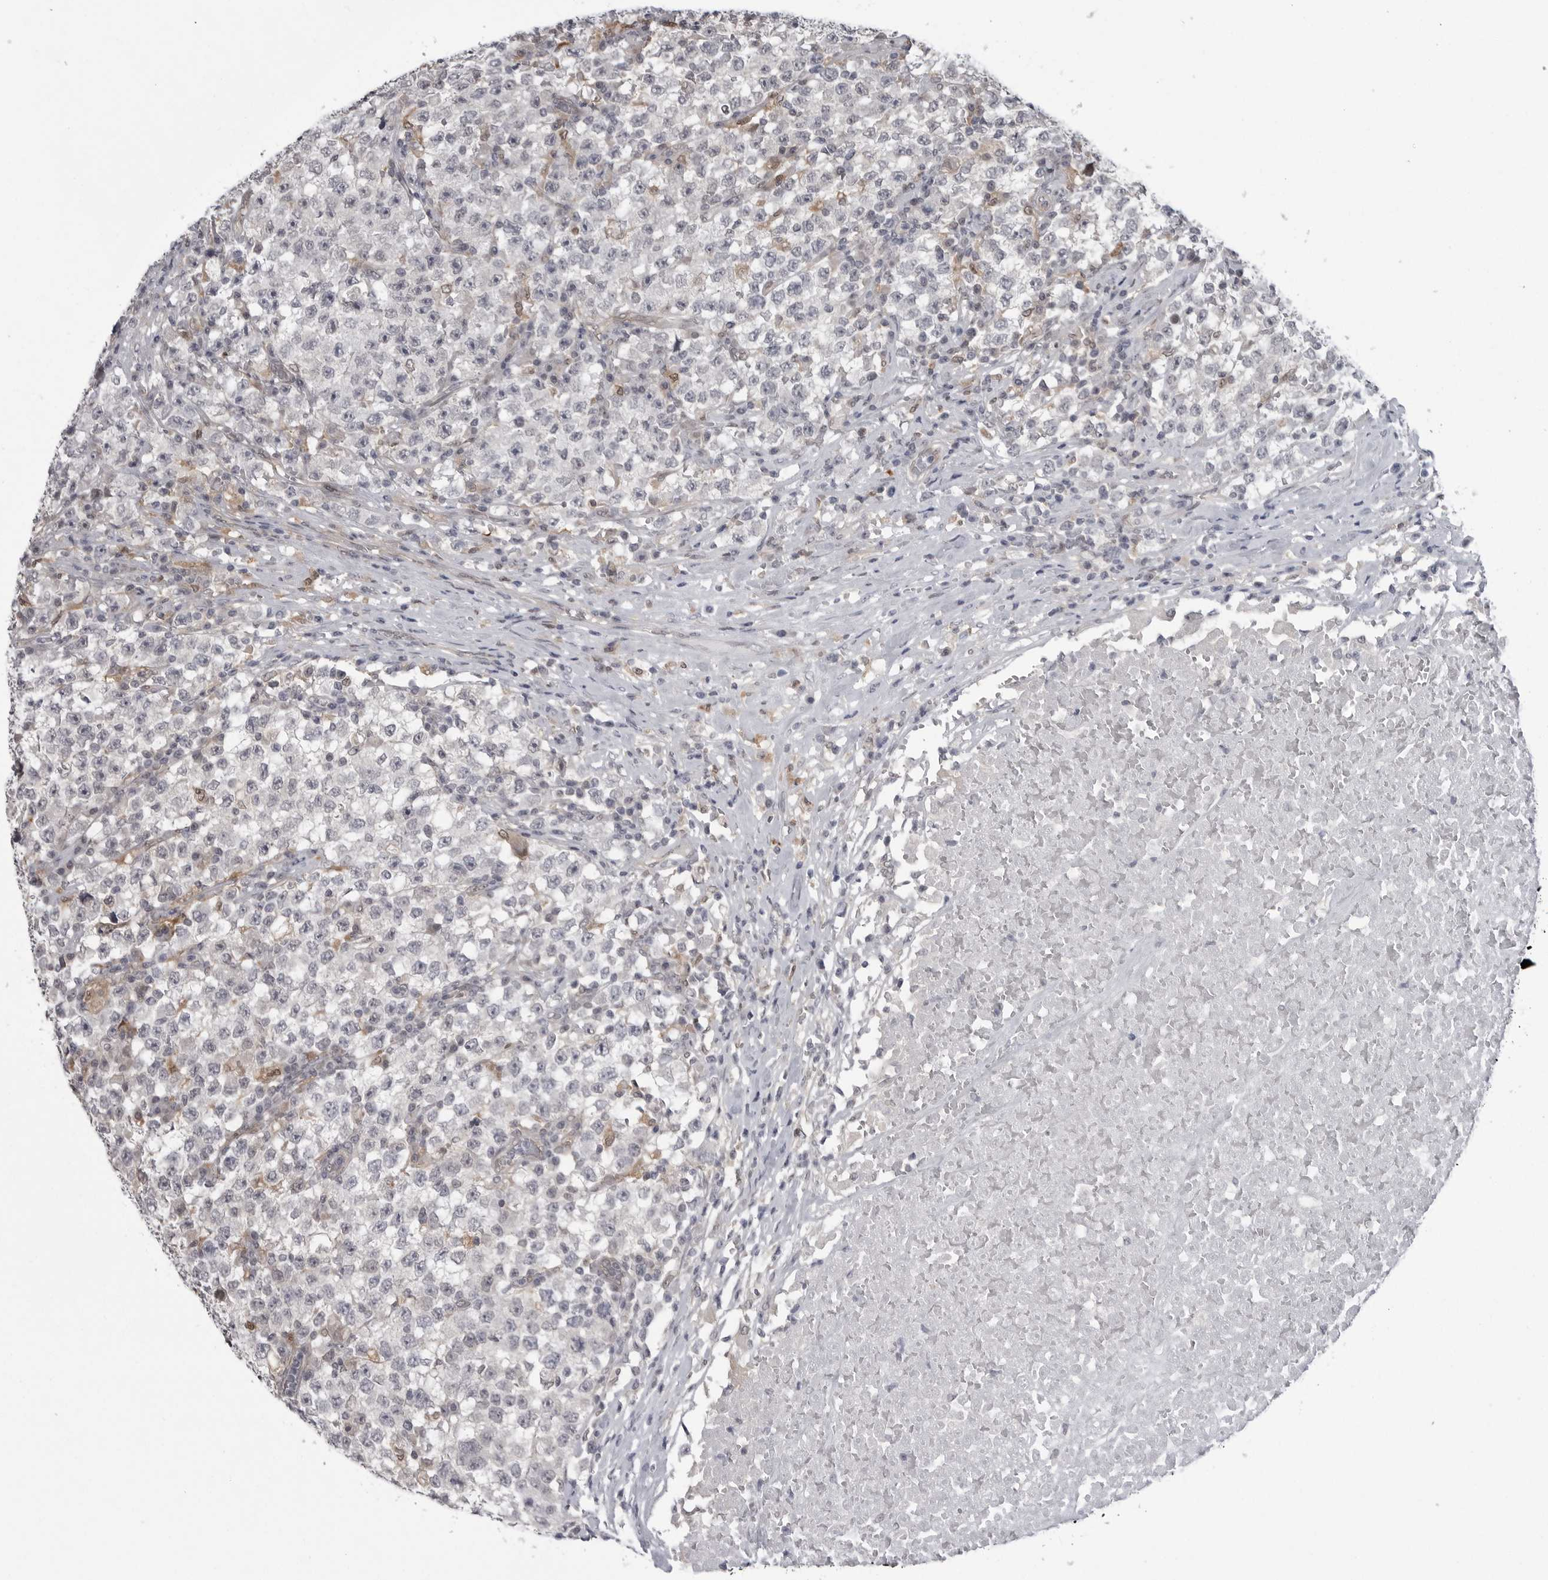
{"staining": {"intensity": "negative", "quantity": "none", "location": "none"}, "tissue": "testis cancer", "cell_type": "Tumor cells", "image_type": "cancer", "snomed": [{"axis": "morphology", "description": "Seminoma, NOS"}, {"axis": "topography", "description": "Testis"}], "caption": "This is an IHC image of human testis seminoma. There is no staining in tumor cells.", "gene": "PNPO", "patient": {"sex": "male", "age": 22}}